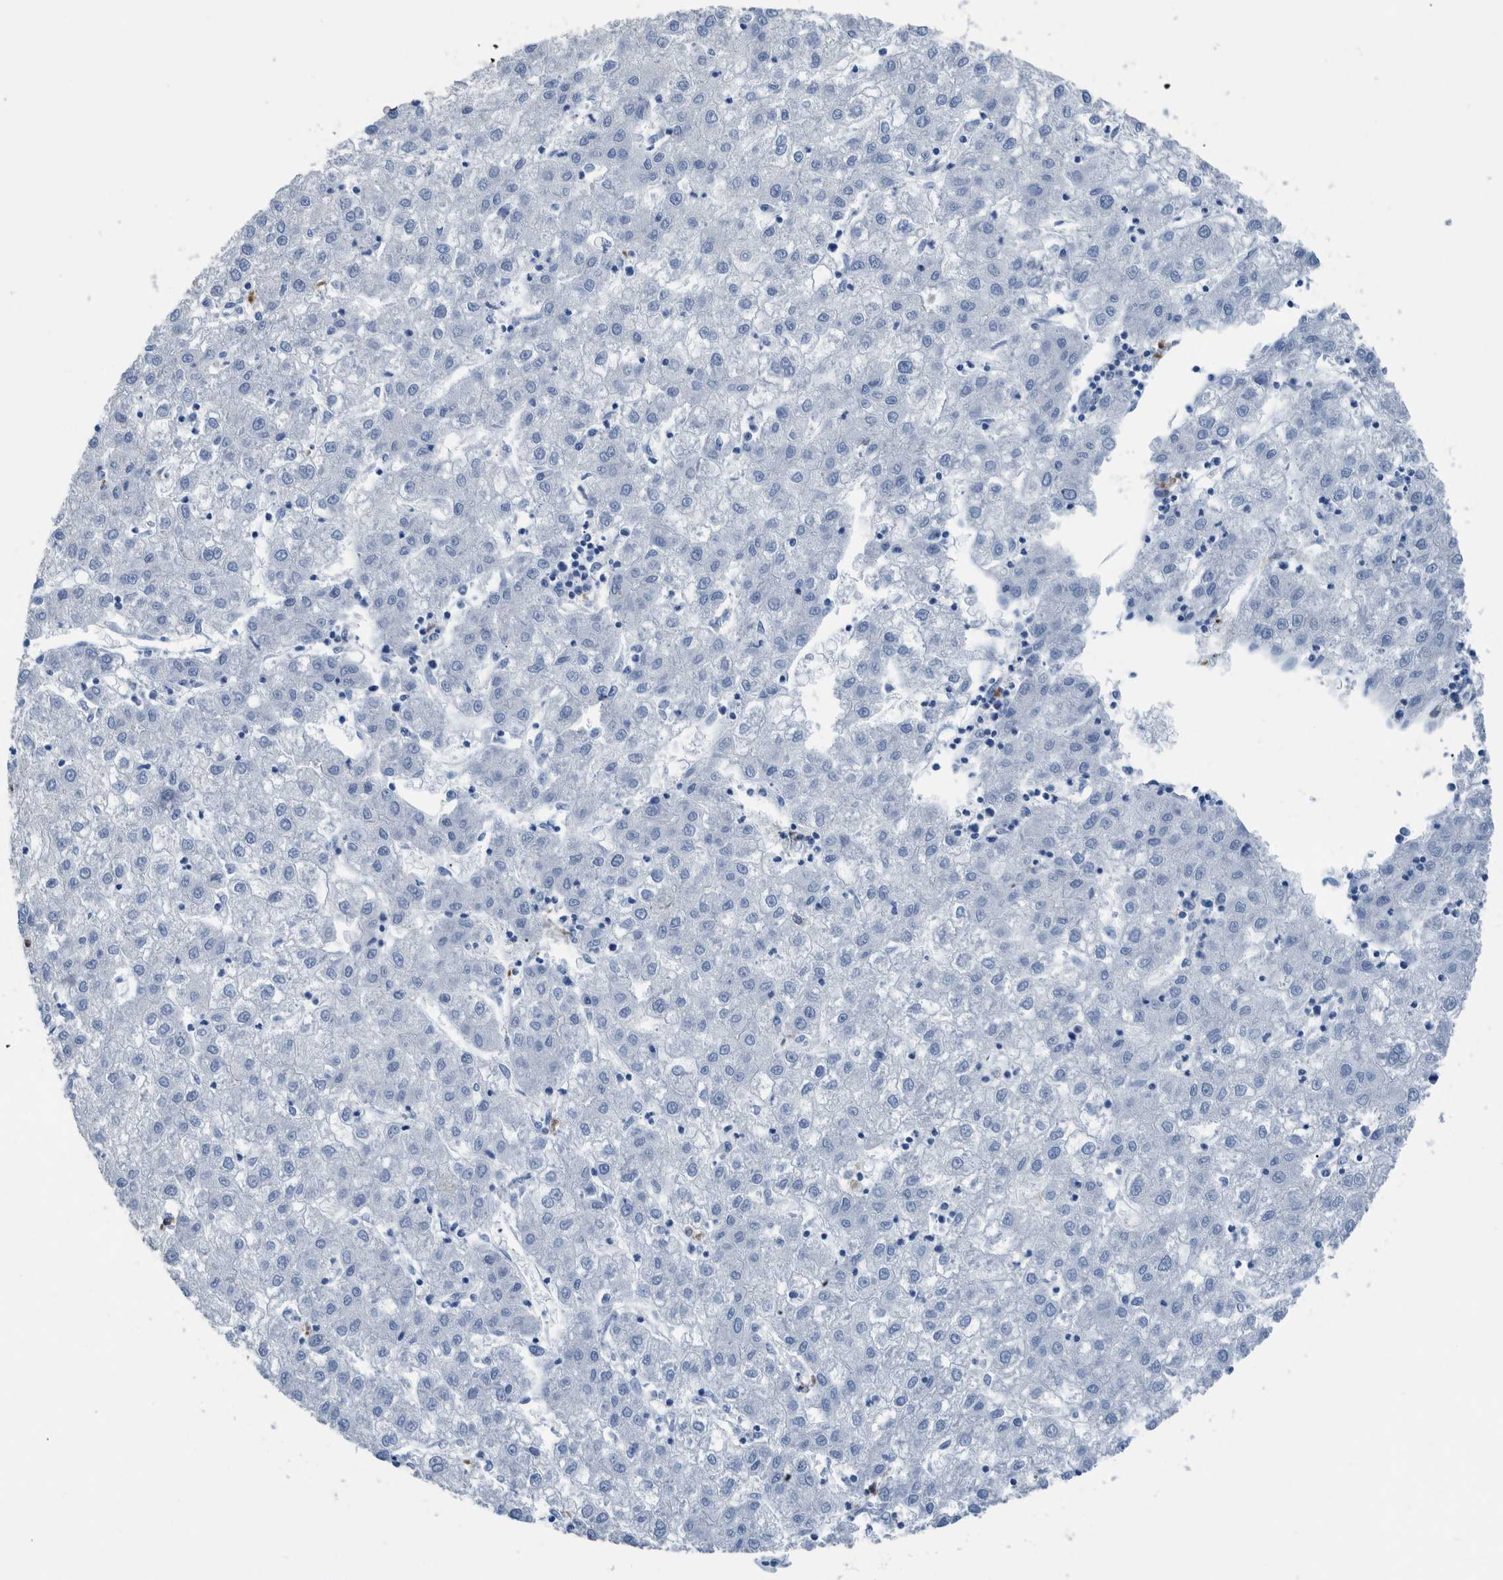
{"staining": {"intensity": "negative", "quantity": "none", "location": "none"}, "tissue": "liver cancer", "cell_type": "Tumor cells", "image_type": "cancer", "snomed": [{"axis": "morphology", "description": "Carcinoma, Hepatocellular, NOS"}, {"axis": "topography", "description": "Liver"}], "caption": "Immunohistochemistry photomicrograph of neoplastic tissue: human liver cancer stained with DAB (3,3'-diaminobenzidine) reveals no significant protein staining in tumor cells.", "gene": "IDO1", "patient": {"sex": "male", "age": 72}}